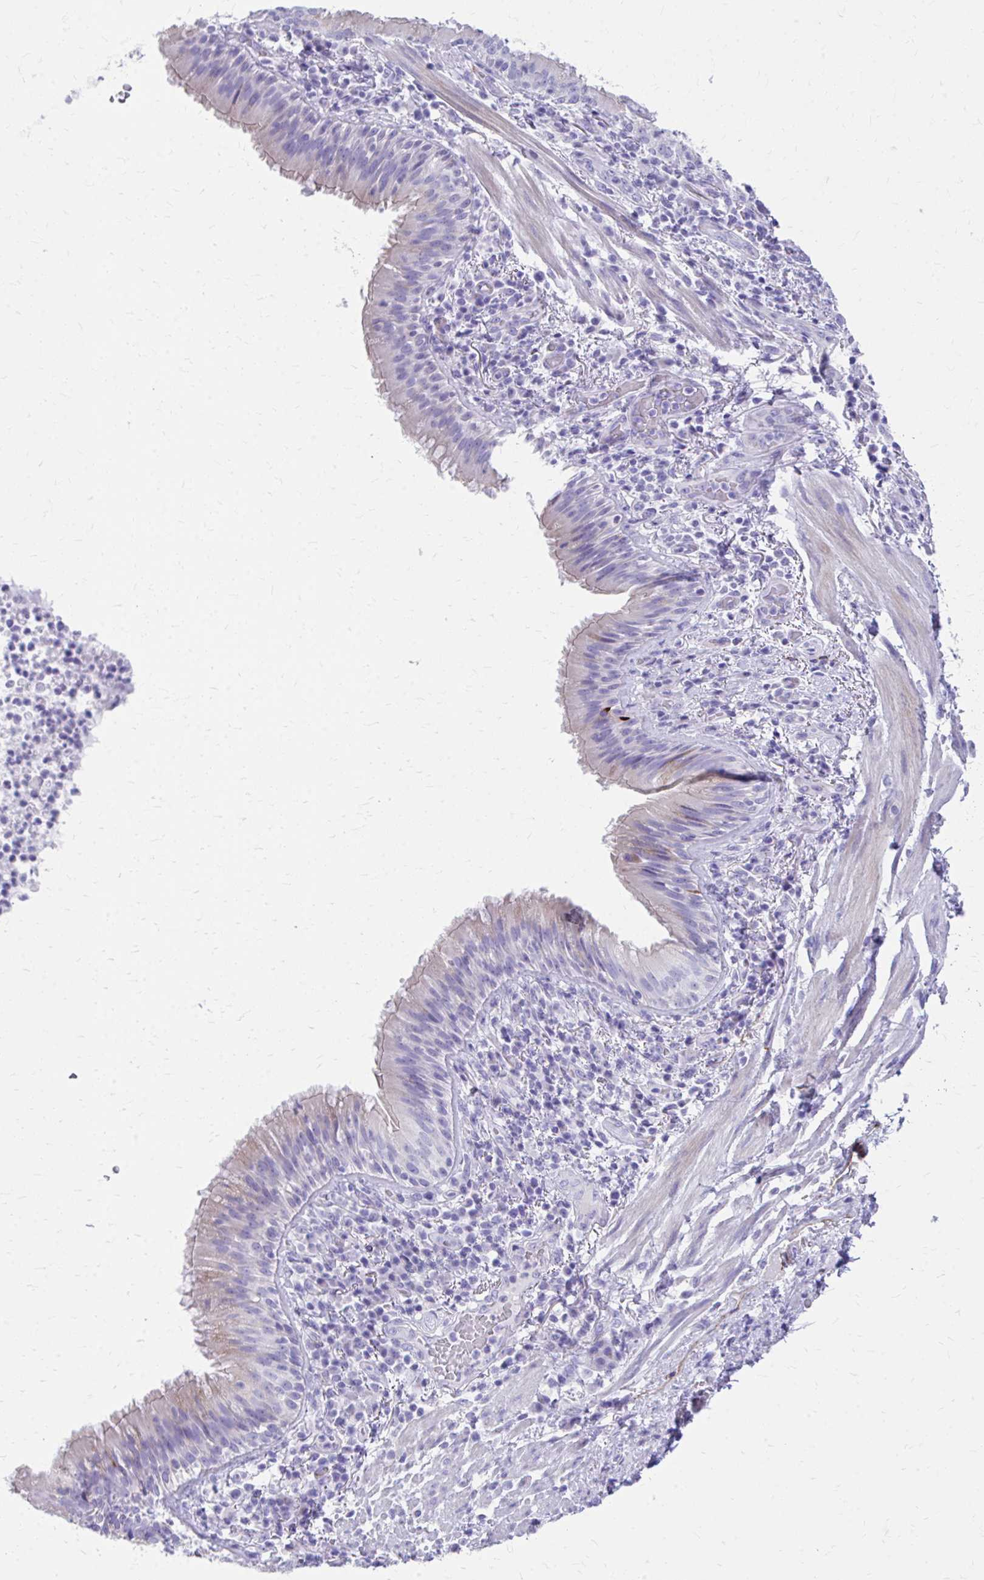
{"staining": {"intensity": "weak", "quantity": "<25%", "location": "cytoplasmic/membranous"}, "tissue": "bronchus", "cell_type": "Respiratory epithelial cells", "image_type": "normal", "snomed": [{"axis": "morphology", "description": "Normal tissue, NOS"}, {"axis": "topography", "description": "Cartilage tissue"}, {"axis": "topography", "description": "Bronchus"}], "caption": "This micrograph is of normal bronchus stained with IHC to label a protein in brown with the nuclei are counter-stained blue. There is no expression in respiratory epithelial cells. The staining was performed using DAB to visualize the protein expression in brown, while the nuclei were stained in blue with hematoxylin (Magnification: 20x).", "gene": "ENSG00000285953", "patient": {"sex": "male", "age": 56}}